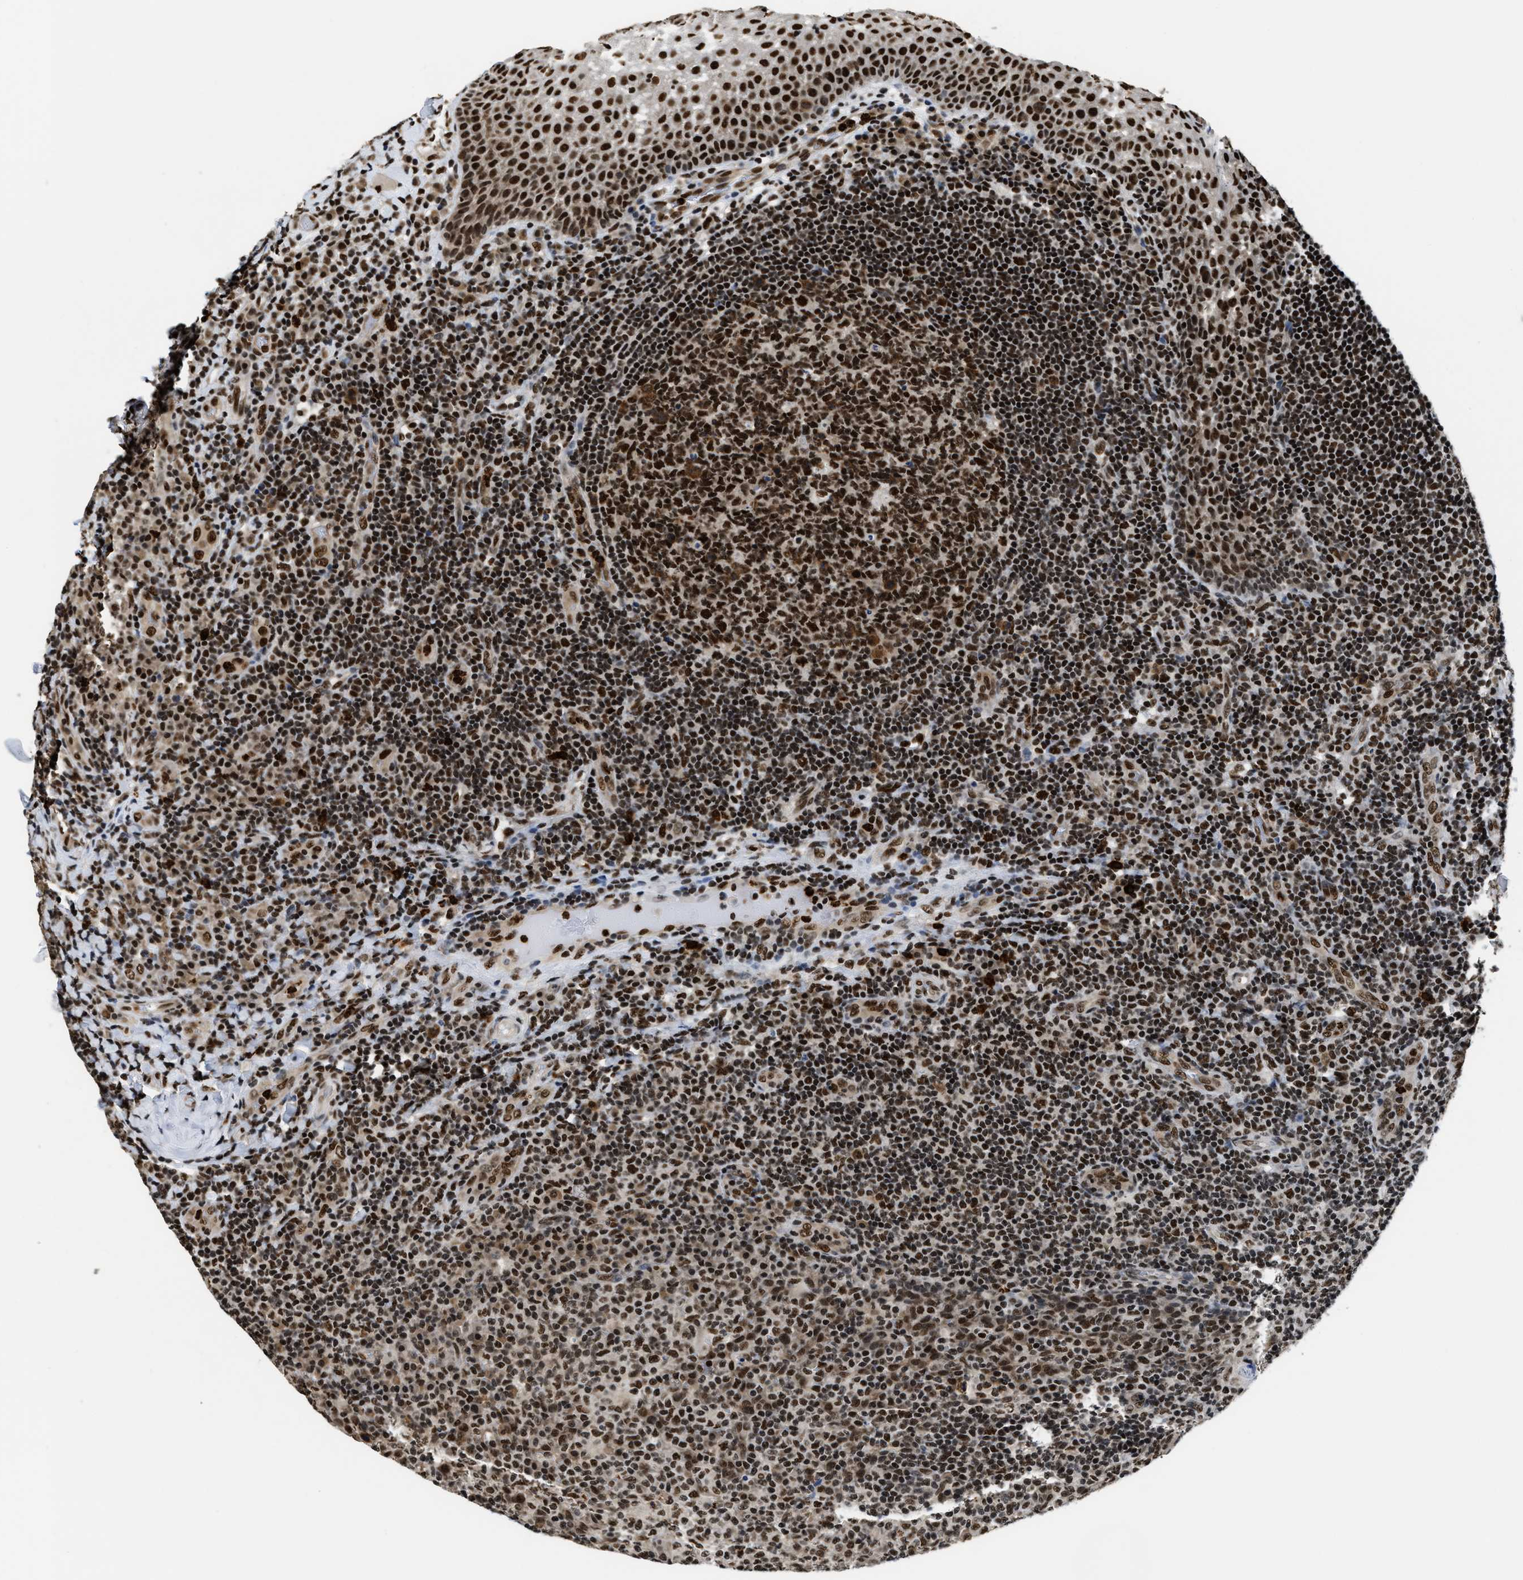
{"staining": {"intensity": "strong", "quantity": ">75%", "location": "cytoplasmic/membranous,nuclear"}, "tissue": "tonsil", "cell_type": "Germinal center cells", "image_type": "normal", "snomed": [{"axis": "morphology", "description": "Normal tissue, NOS"}, {"axis": "topography", "description": "Tonsil"}], "caption": "Brown immunohistochemical staining in normal human tonsil shows strong cytoplasmic/membranous,nuclear expression in approximately >75% of germinal center cells.", "gene": "CCNDBP1", "patient": {"sex": "male", "age": 17}}